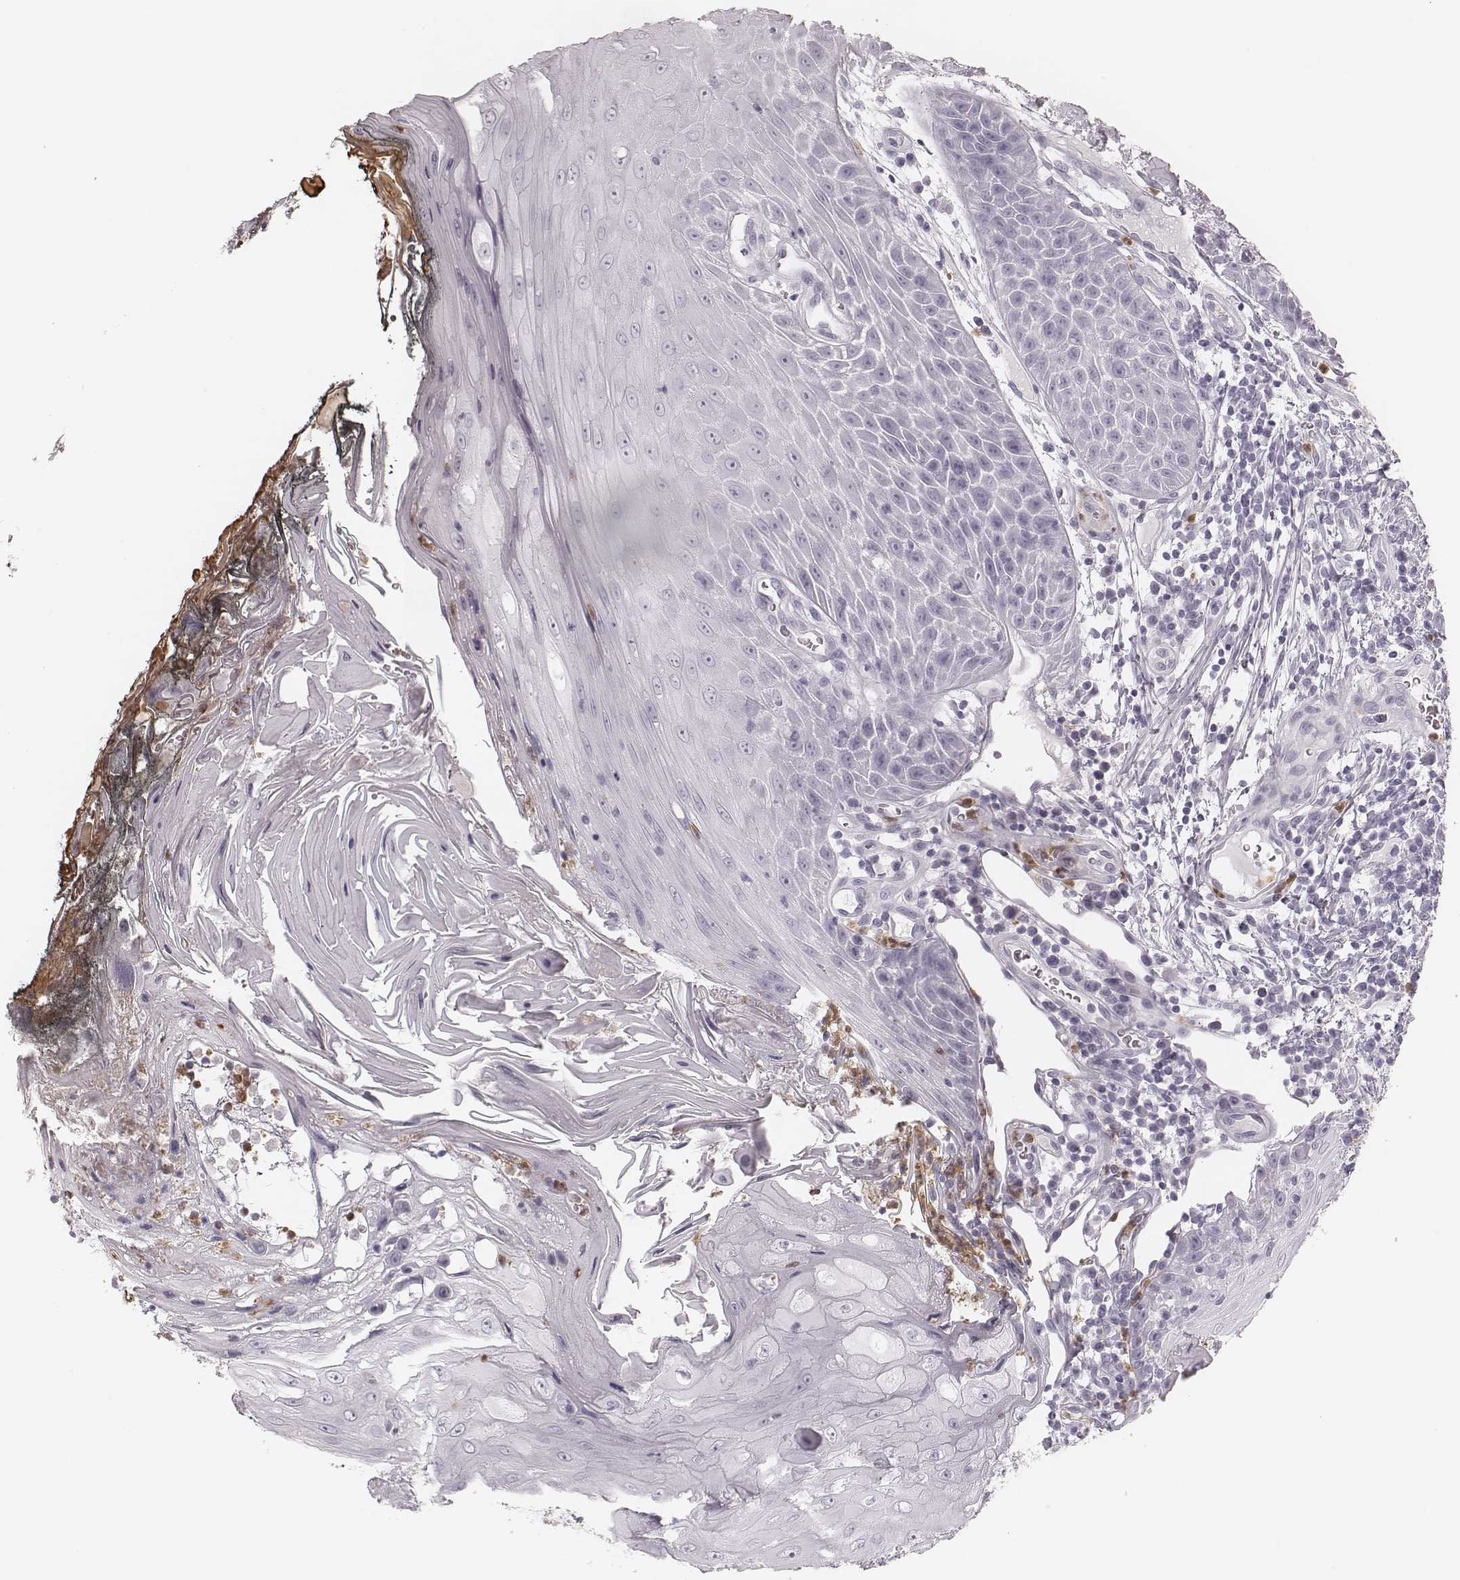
{"staining": {"intensity": "negative", "quantity": "none", "location": "none"}, "tissue": "head and neck cancer", "cell_type": "Tumor cells", "image_type": "cancer", "snomed": [{"axis": "morphology", "description": "Squamous cell carcinoma, NOS"}, {"axis": "topography", "description": "Head-Neck"}], "caption": "Image shows no protein positivity in tumor cells of squamous cell carcinoma (head and neck) tissue.", "gene": "ELANE", "patient": {"sex": "male", "age": 52}}